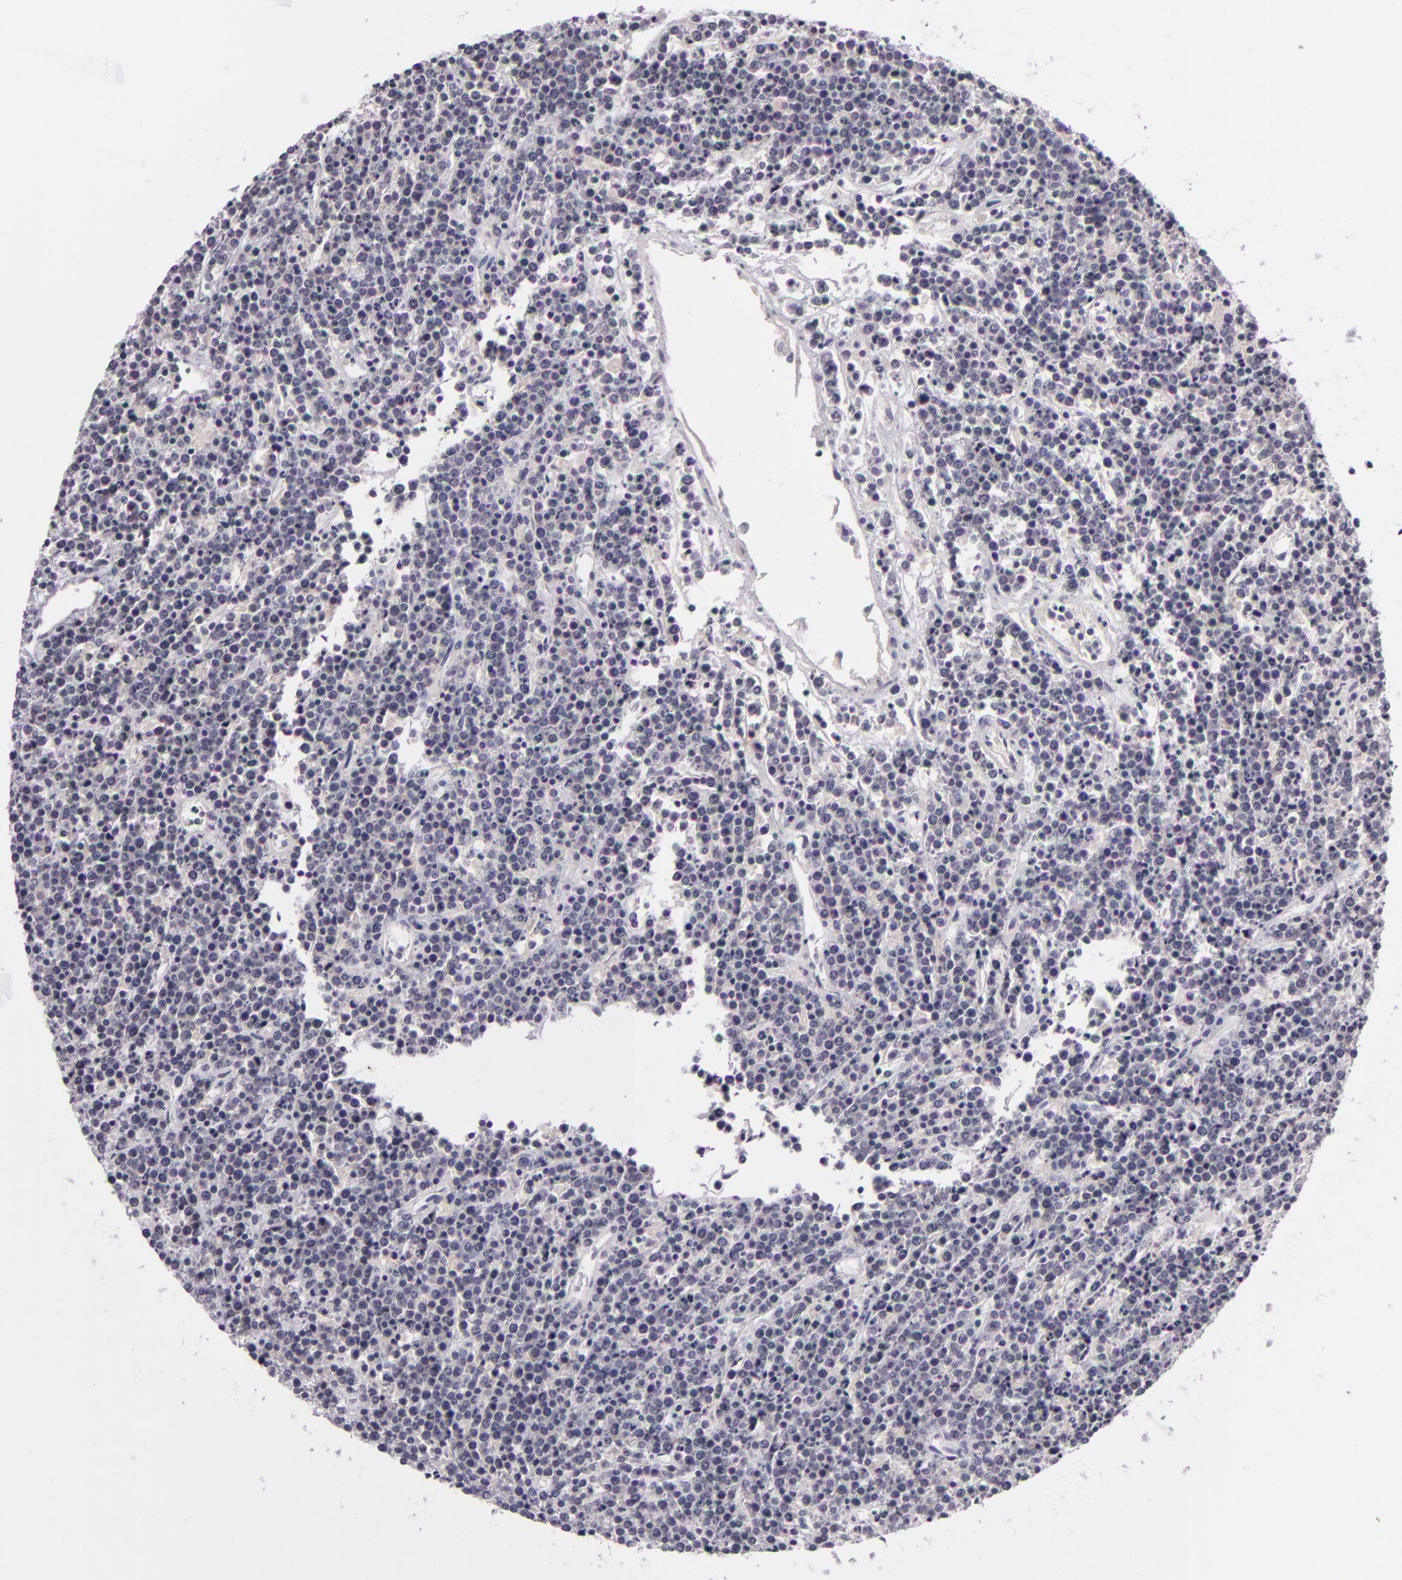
{"staining": {"intensity": "negative", "quantity": "none", "location": "none"}, "tissue": "lymphoma", "cell_type": "Tumor cells", "image_type": "cancer", "snomed": [{"axis": "morphology", "description": "Malignant lymphoma, non-Hodgkin's type, High grade"}, {"axis": "topography", "description": "Ovary"}], "caption": "This is a histopathology image of IHC staining of lymphoma, which shows no expression in tumor cells.", "gene": "DAG1", "patient": {"sex": "female", "age": 56}}